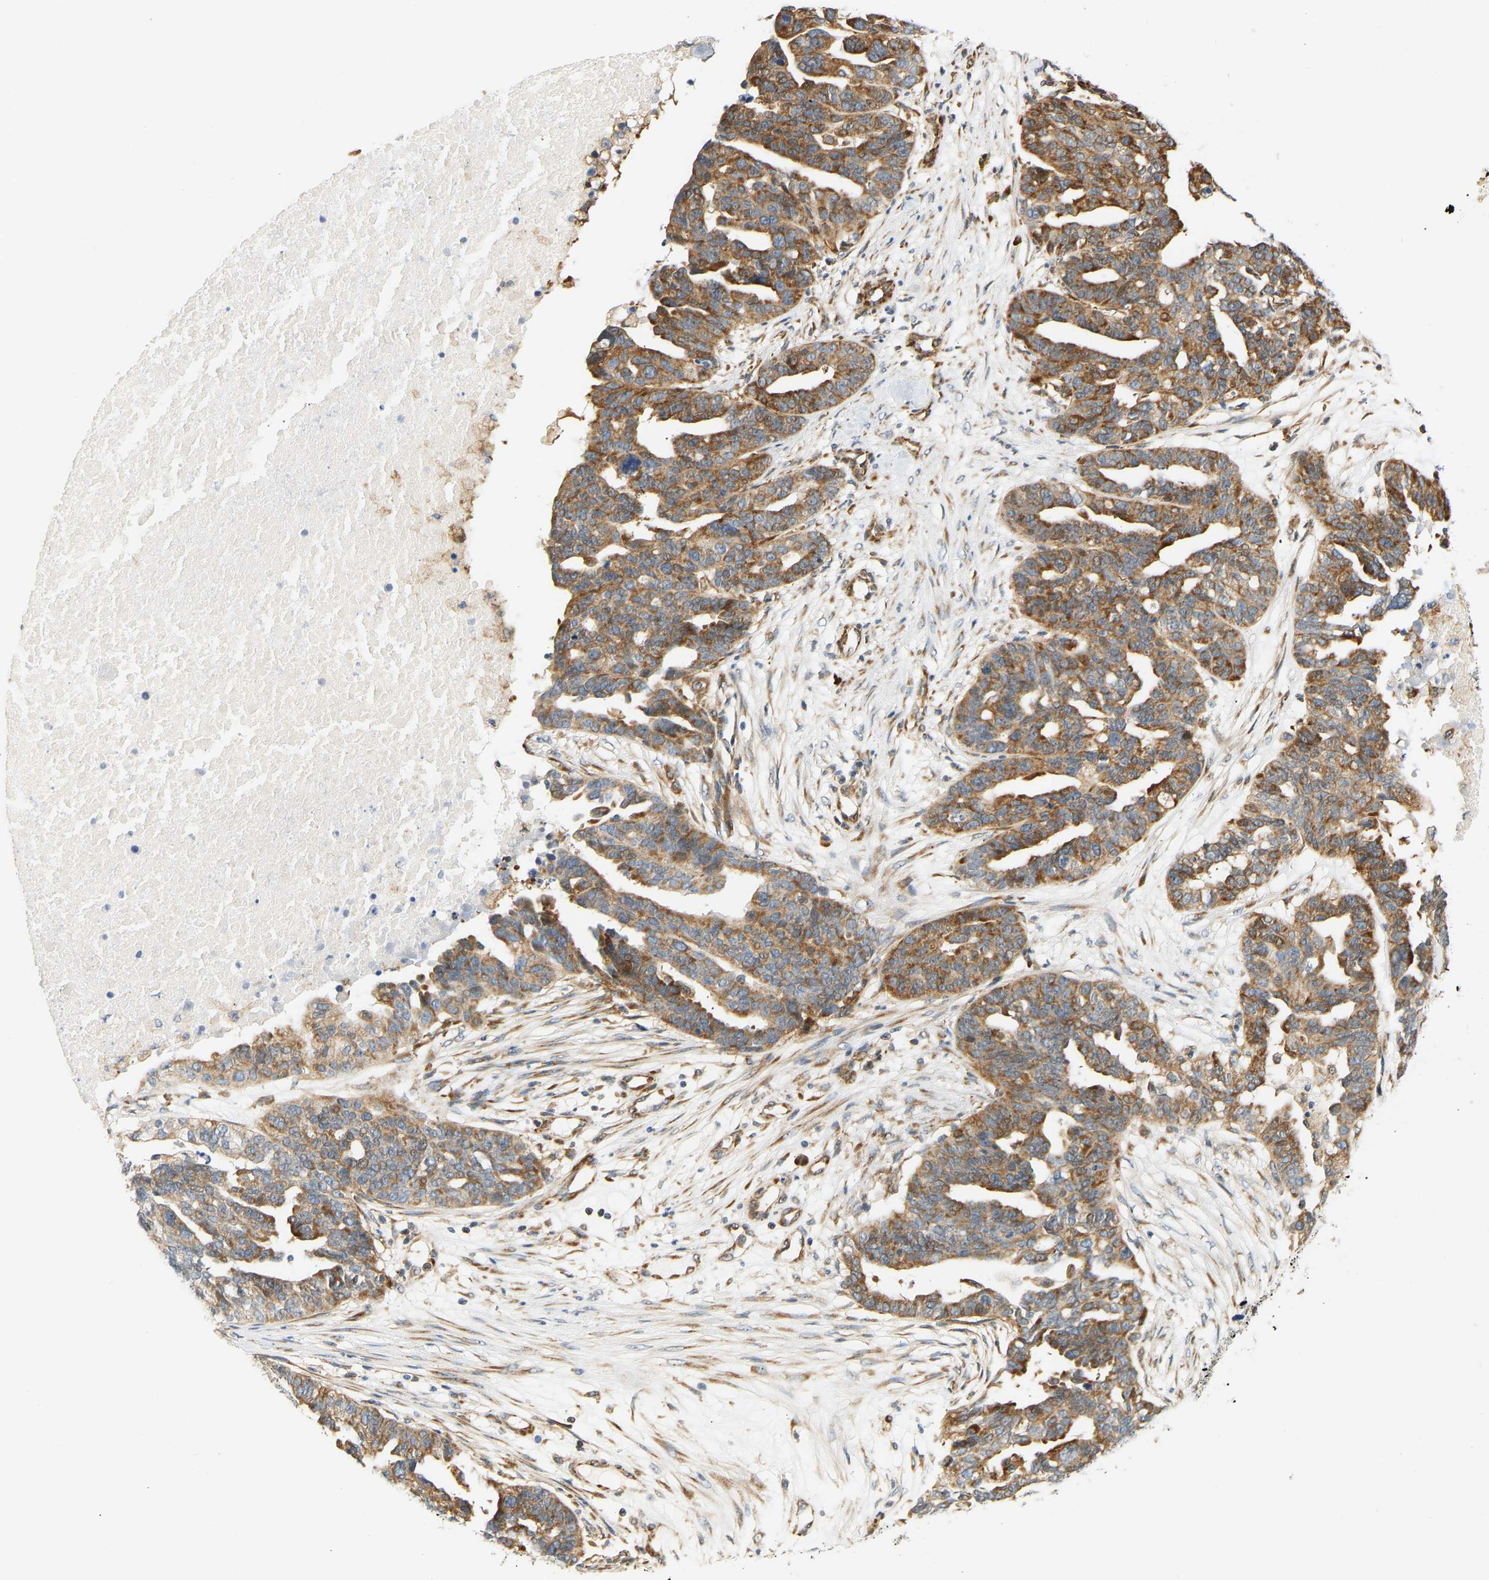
{"staining": {"intensity": "moderate", "quantity": ">75%", "location": "cytoplasmic/membranous"}, "tissue": "ovarian cancer", "cell_type": "Tumor cells", "image_type": "cancer", "snomed": [{"axis": "morphology", "description": "Cystadenocarcinoma, serous, NOS"}, {"axis": "topography", "description": "Ovary"}], "caption": "Tumor cells reveal medium levels of moderate cytoplasmic/membranous expression in about >75% of cells in human ovarian cancer (serous cystadenocarcinoma). (DAB IHC with brightfield microscopy, high magnification).", "gene": "RPS14", "patient": {"sex": "female", "age": 59}}